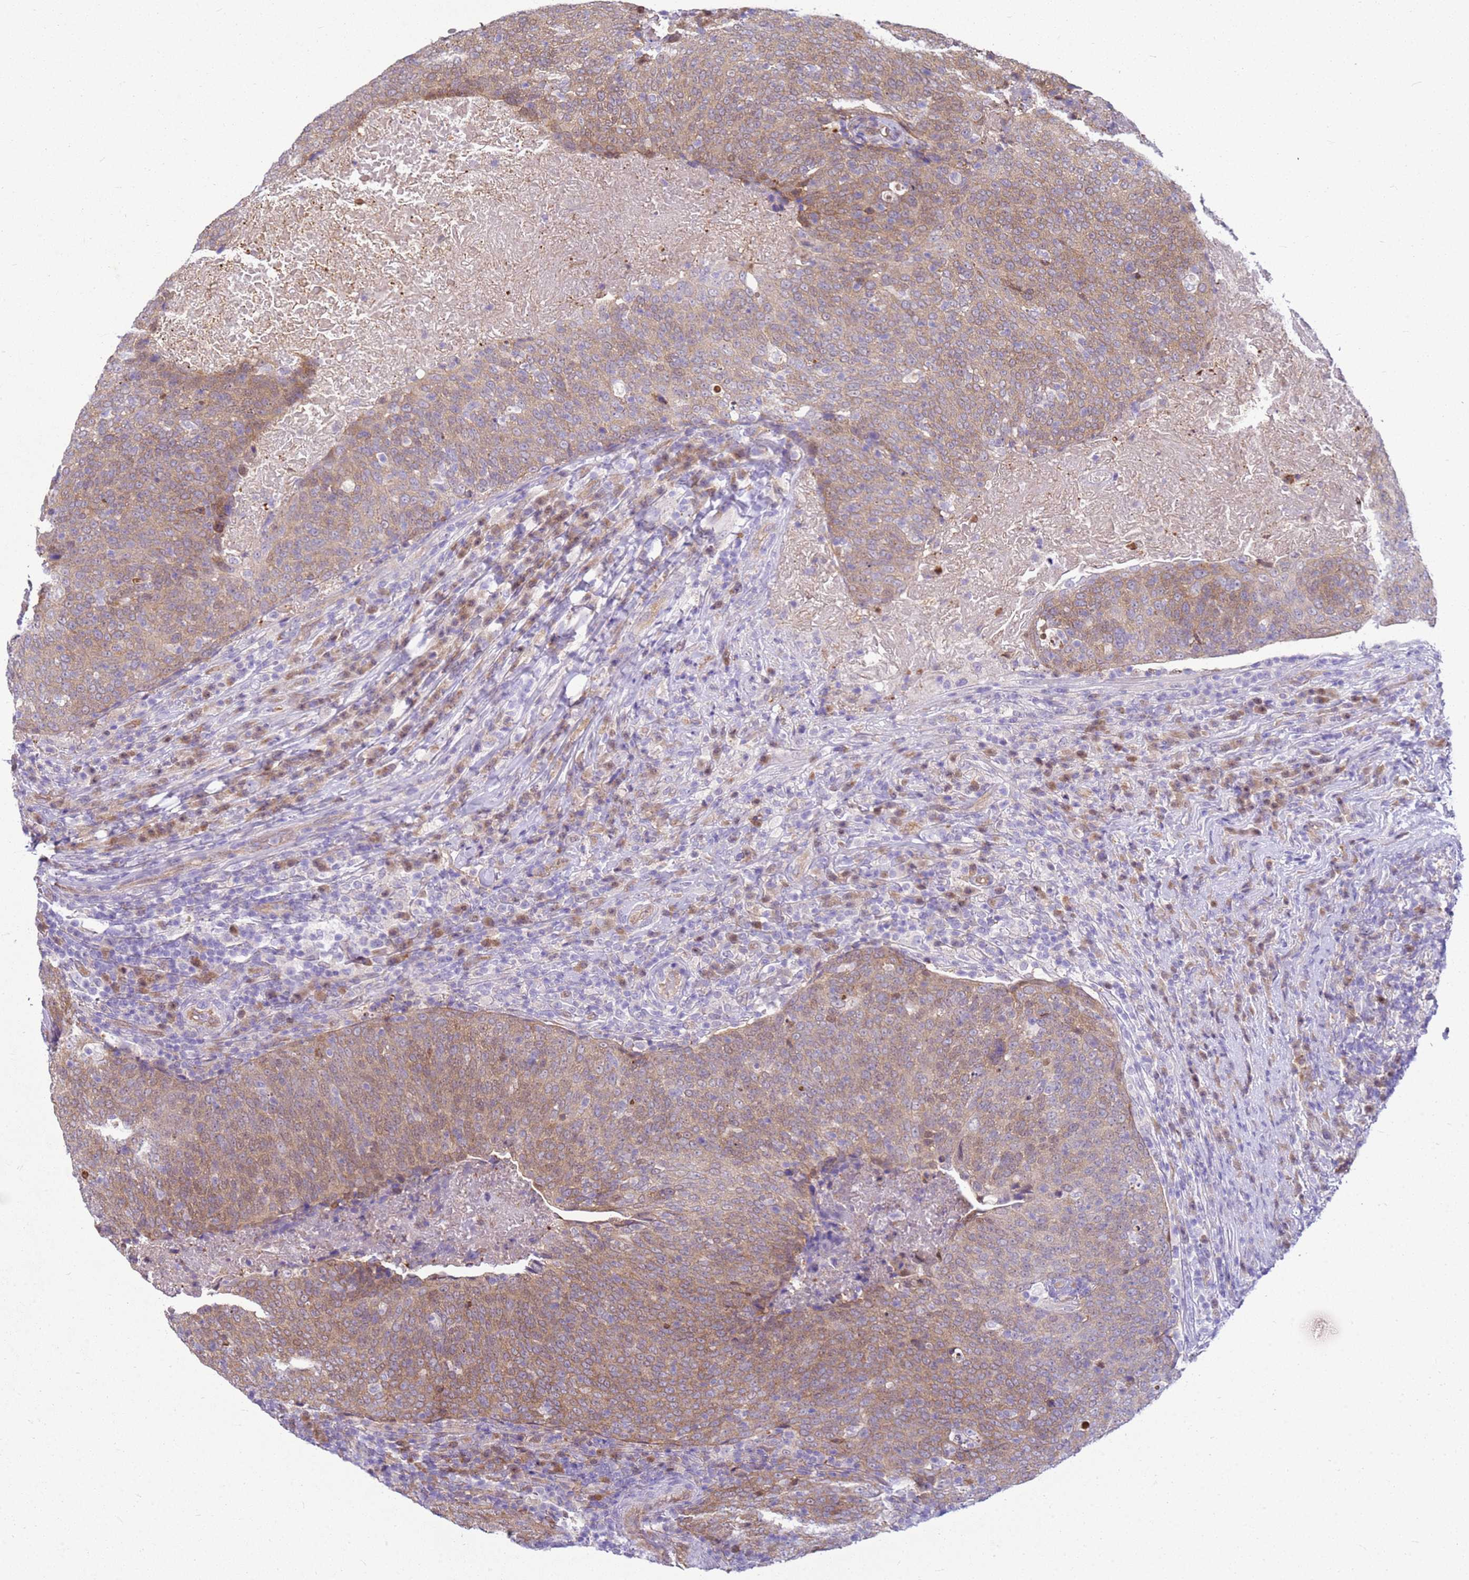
{"staining": {"intensity": "moderate", "quantity": ">75%", "location": "cytoplasmic/membranous"}, "tissue": "head and neck cancer", "cell_type": "Tumor cells", "image_type": "cancer", "snomed": [{"axis": "morphology", "description": "Squamous cell carcinoma, NOS"}, {"axis": "morphology", "description": "Squamous cell carcinoma, metastatic, NOS"}, {"axis": "topography", "description": "Lymph node"}, {"axis": "topography", "description": "Head-Neck"}], "caption": "The histopathology image displays a brown stain indicating the presence of a protein in the cytoplasmic/membranous of tumor cells in metastatic squamous cell carcinoma (head and neck).", "gene": "YWHAE", "patient": {"sex": "male", "age": 62}}